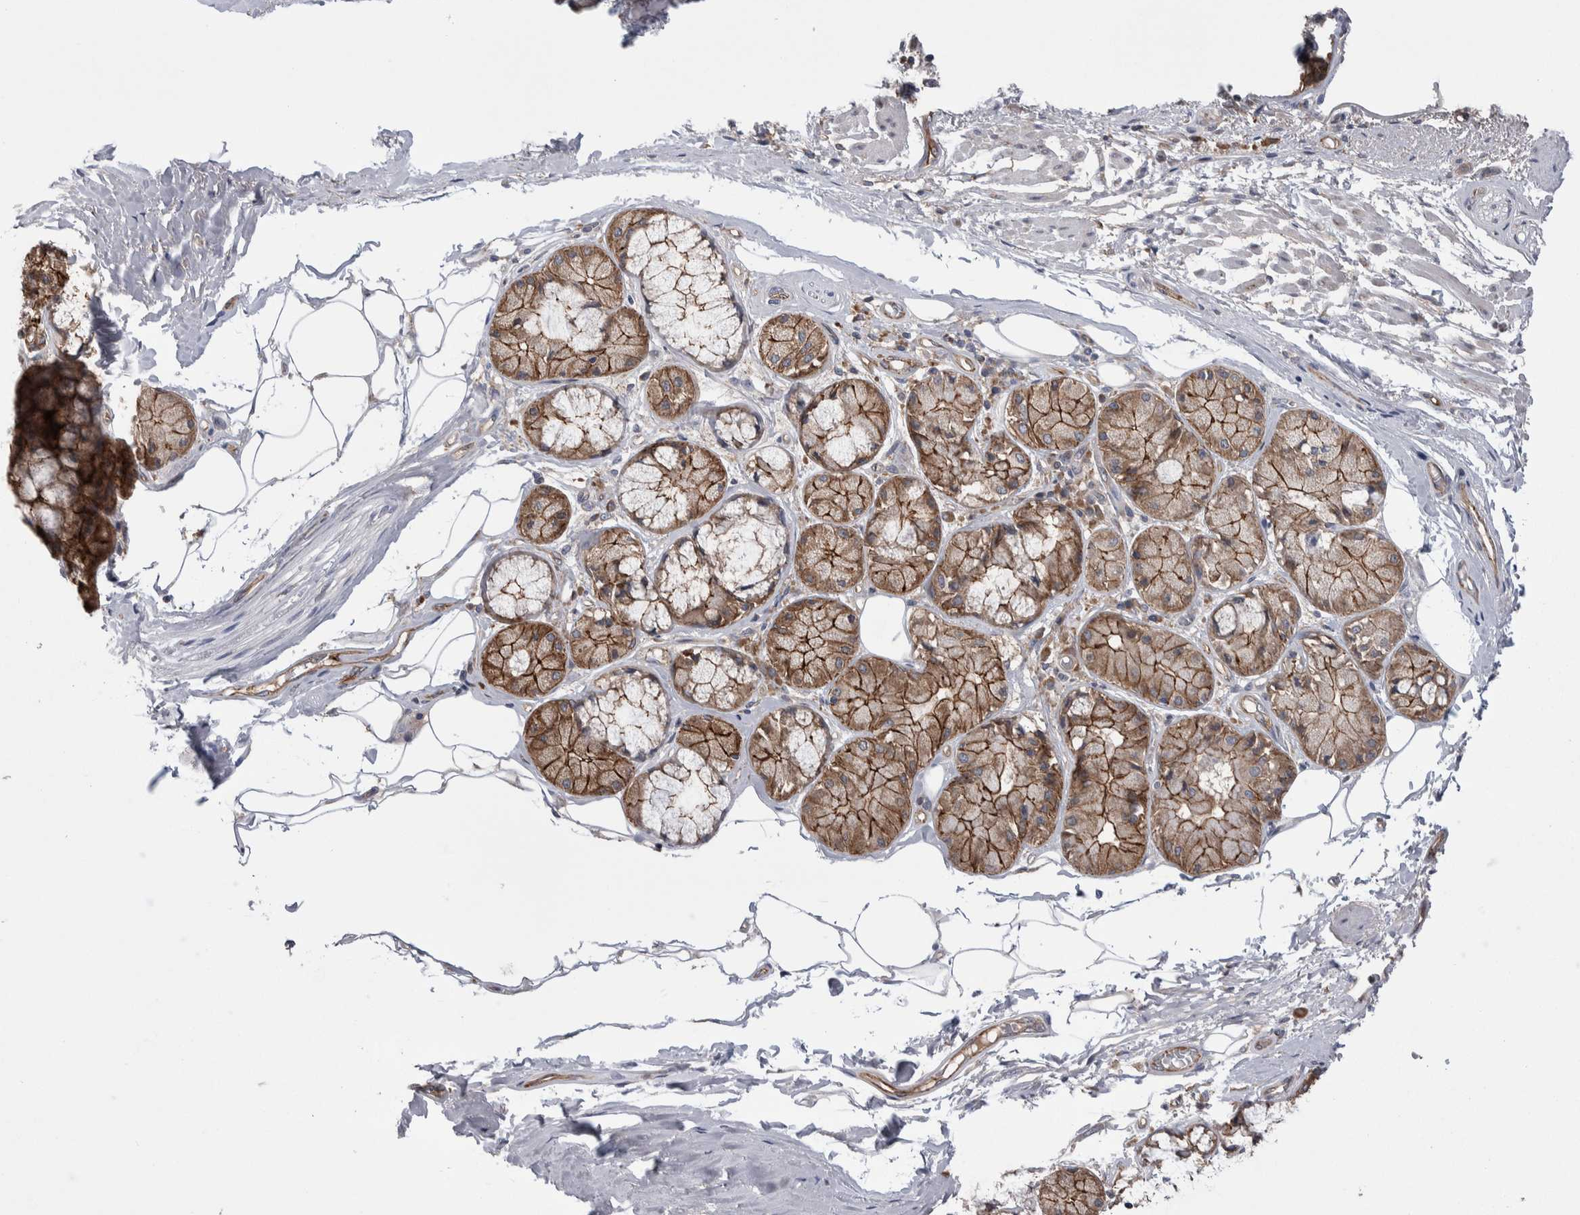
{"staining": {"intensity": "moderate", "quantity": ">75%", "location": "cytoplasmic/membranous"}, "tissue": "bronchus", "cell_type": "Respiratory epithelial cells", "image_type": "normal", "snomed": [{"axis": "morphology", "description": "Normal tissue, NOS"}, {"axis": "topography", "description": "Bronchus"}], "caption": "This is an image of immunohistochemistry (IHC) staining of benign bronchus, which shows moderate staining in the cytoplasmic/membranous of respiratory epithelial cells.", "gene": "LIMA1", "patient": {"sex": "male", "age": 66}}